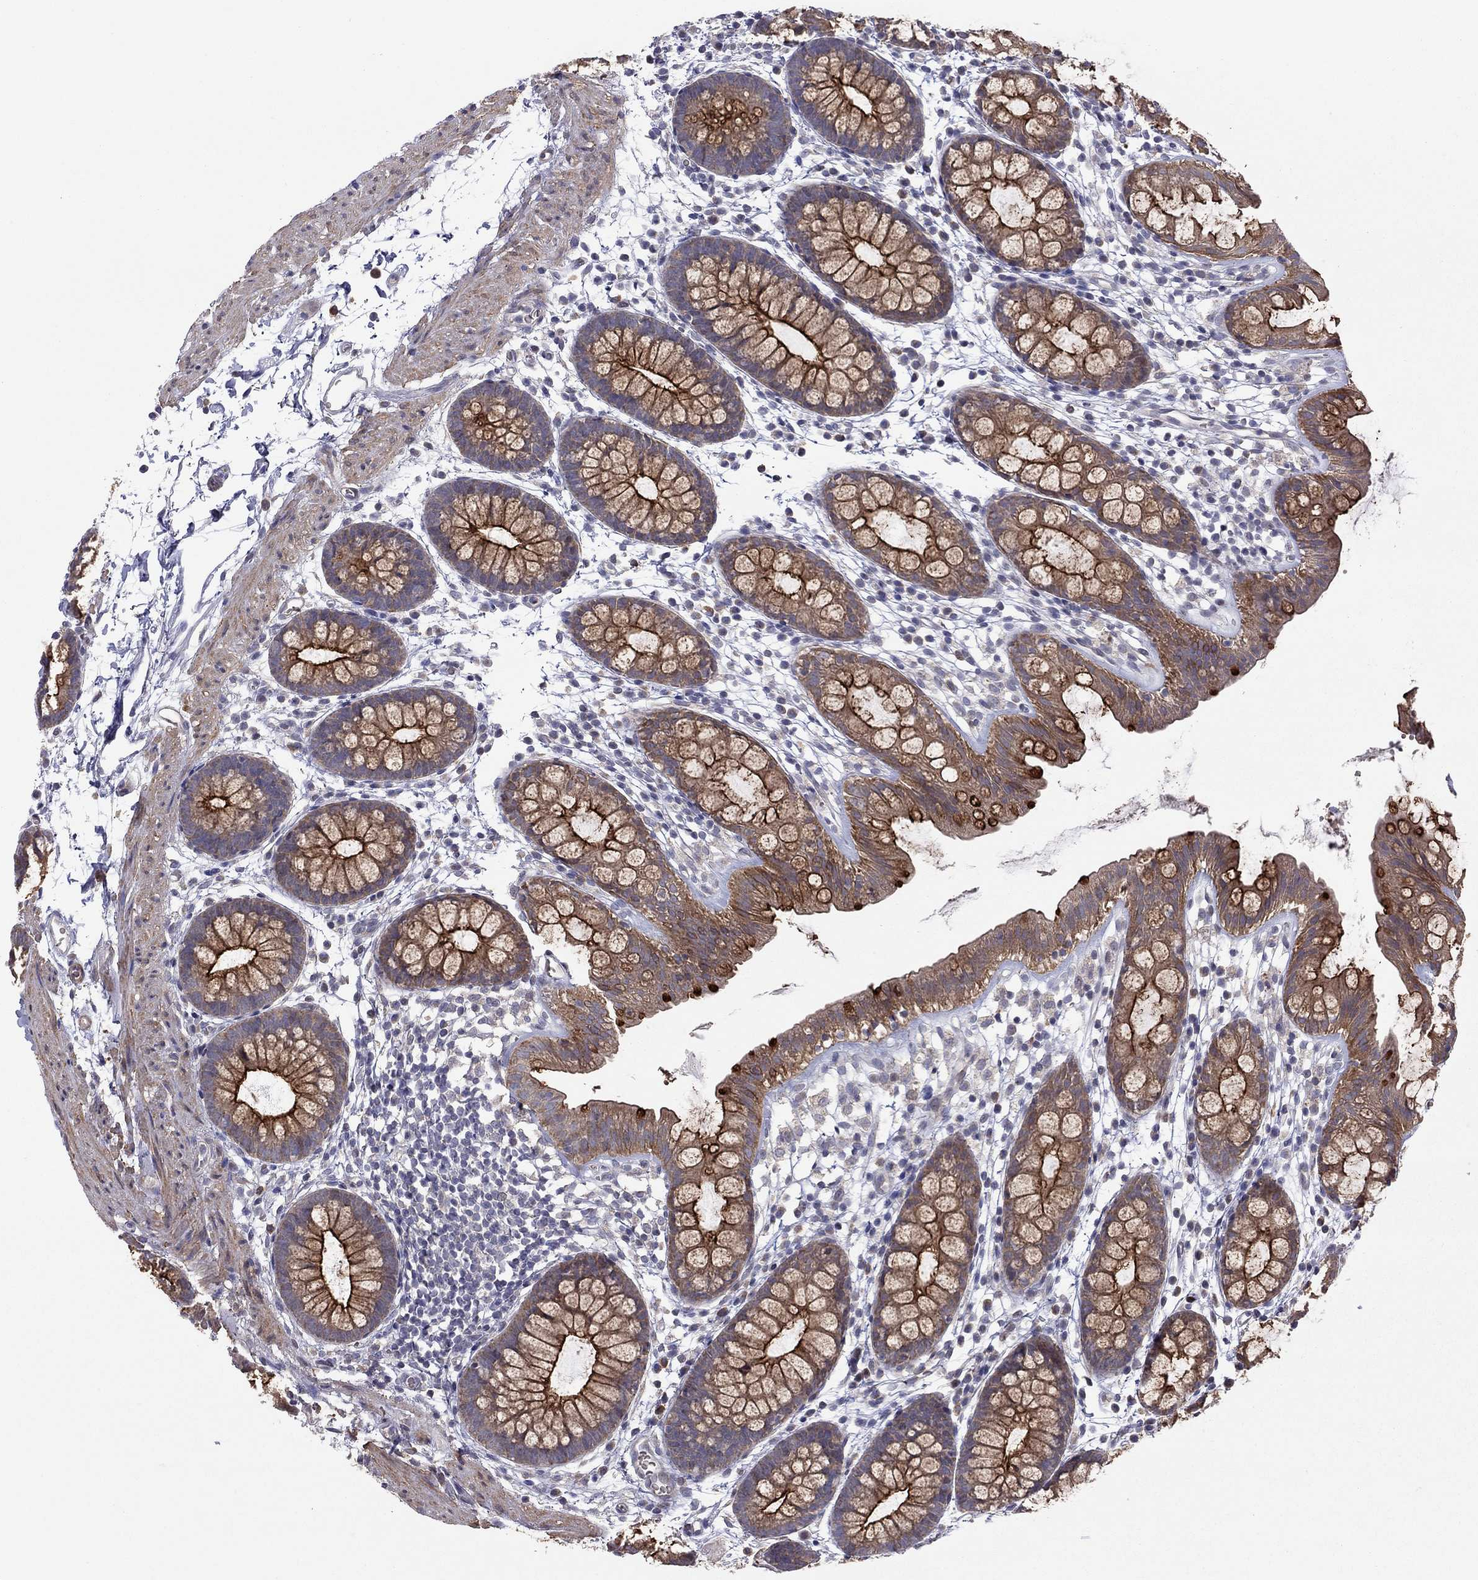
{"staining": {"intensity": "strong", "quantity": ">75%", "location": "cytoplasmic/membranous"}, "tissue": "rectum", "cell_type": "Glandular cells", "image_type": "normal", "snomed": [{"axis": "morphology", "description": "Normal tissue, NOS"}, {"axis": "topography", "description": "Rectum"}], "caption": "Immunohistochemistry image of unremarkable rectum: human rectum stained using IHC shows high levels of strong protein expression localized specifically in the cytoplasmic/membranous of glandular cells, appearing as a cytoplasmic/membranous brown color.", "gene": "SYTL2", "patient": {"sex": "male", "age": 57}}